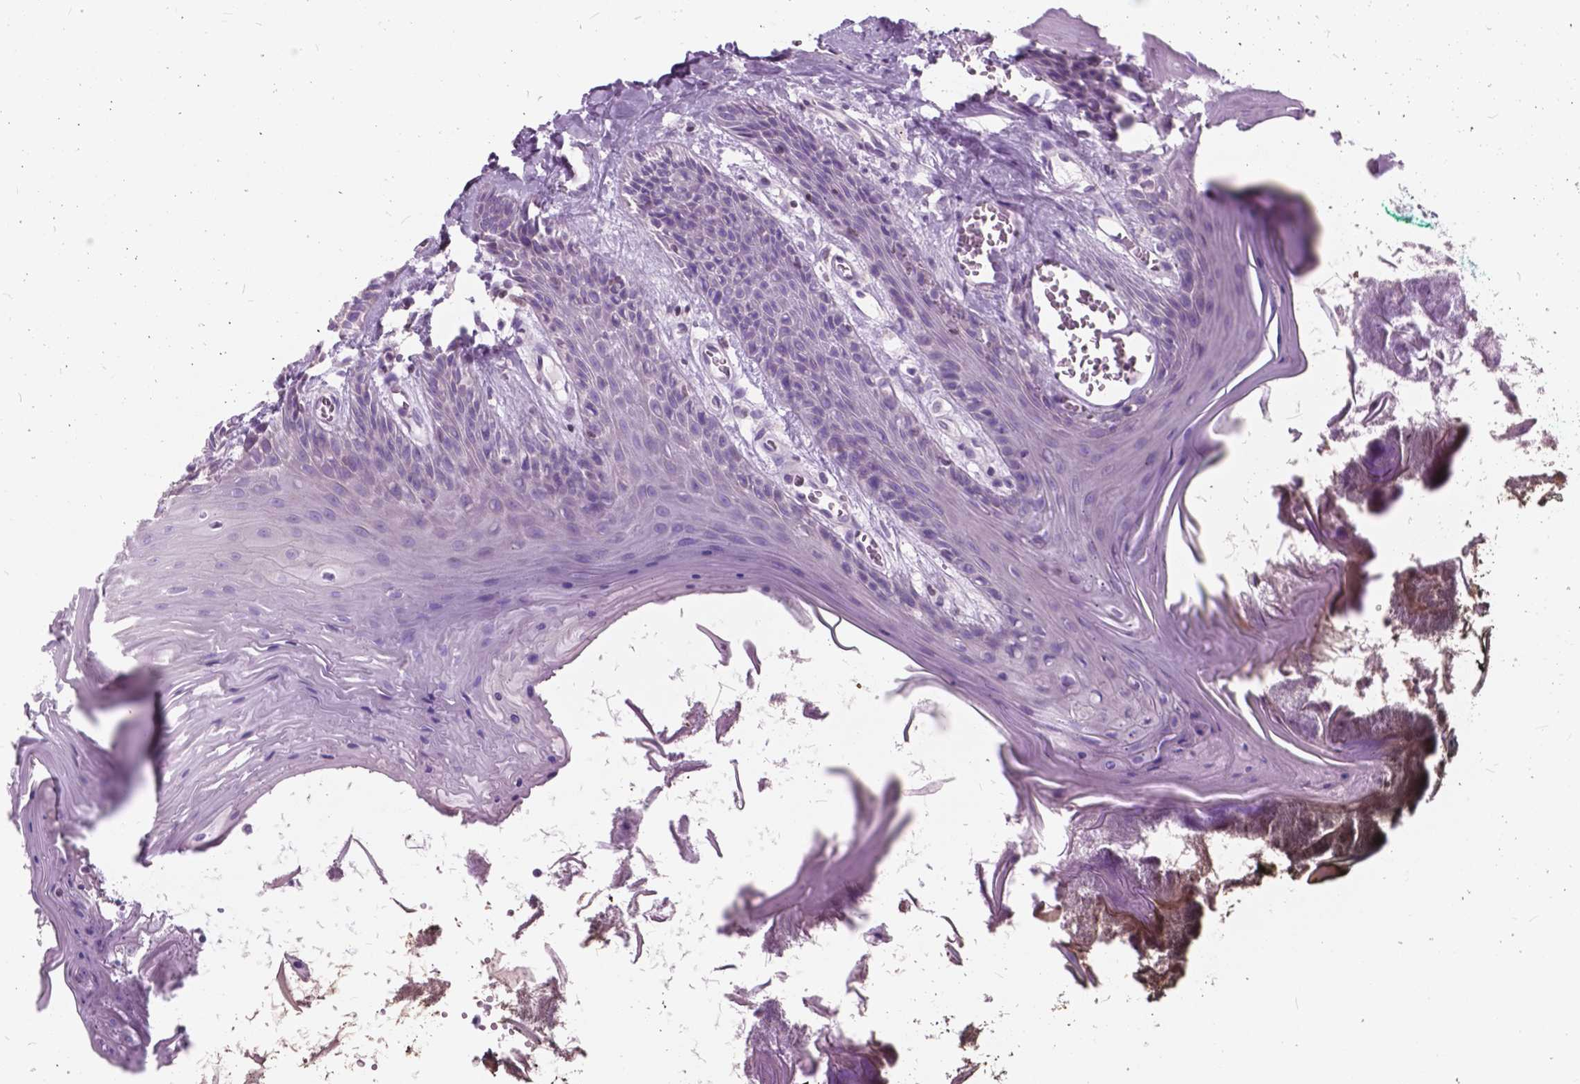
{"staining": {"intensity": "negative", "quantity": "none", "location": "none"}, "tissue": "oral mucosa", "cell_type": "Squamous epithelial cells", "image_type": "normal", "snomed": [{"axis": "morphology", "description": "Normal tissue, NOS"}, {"axis": "topography", "description": "Oral tissue"}], "caption": "Human oral mucosa stained for a protein using IHC demonstrates no positivity in squamous epithelial cells.", "gene": "SP140", "patient": {"sex": "male", "age": 9}}